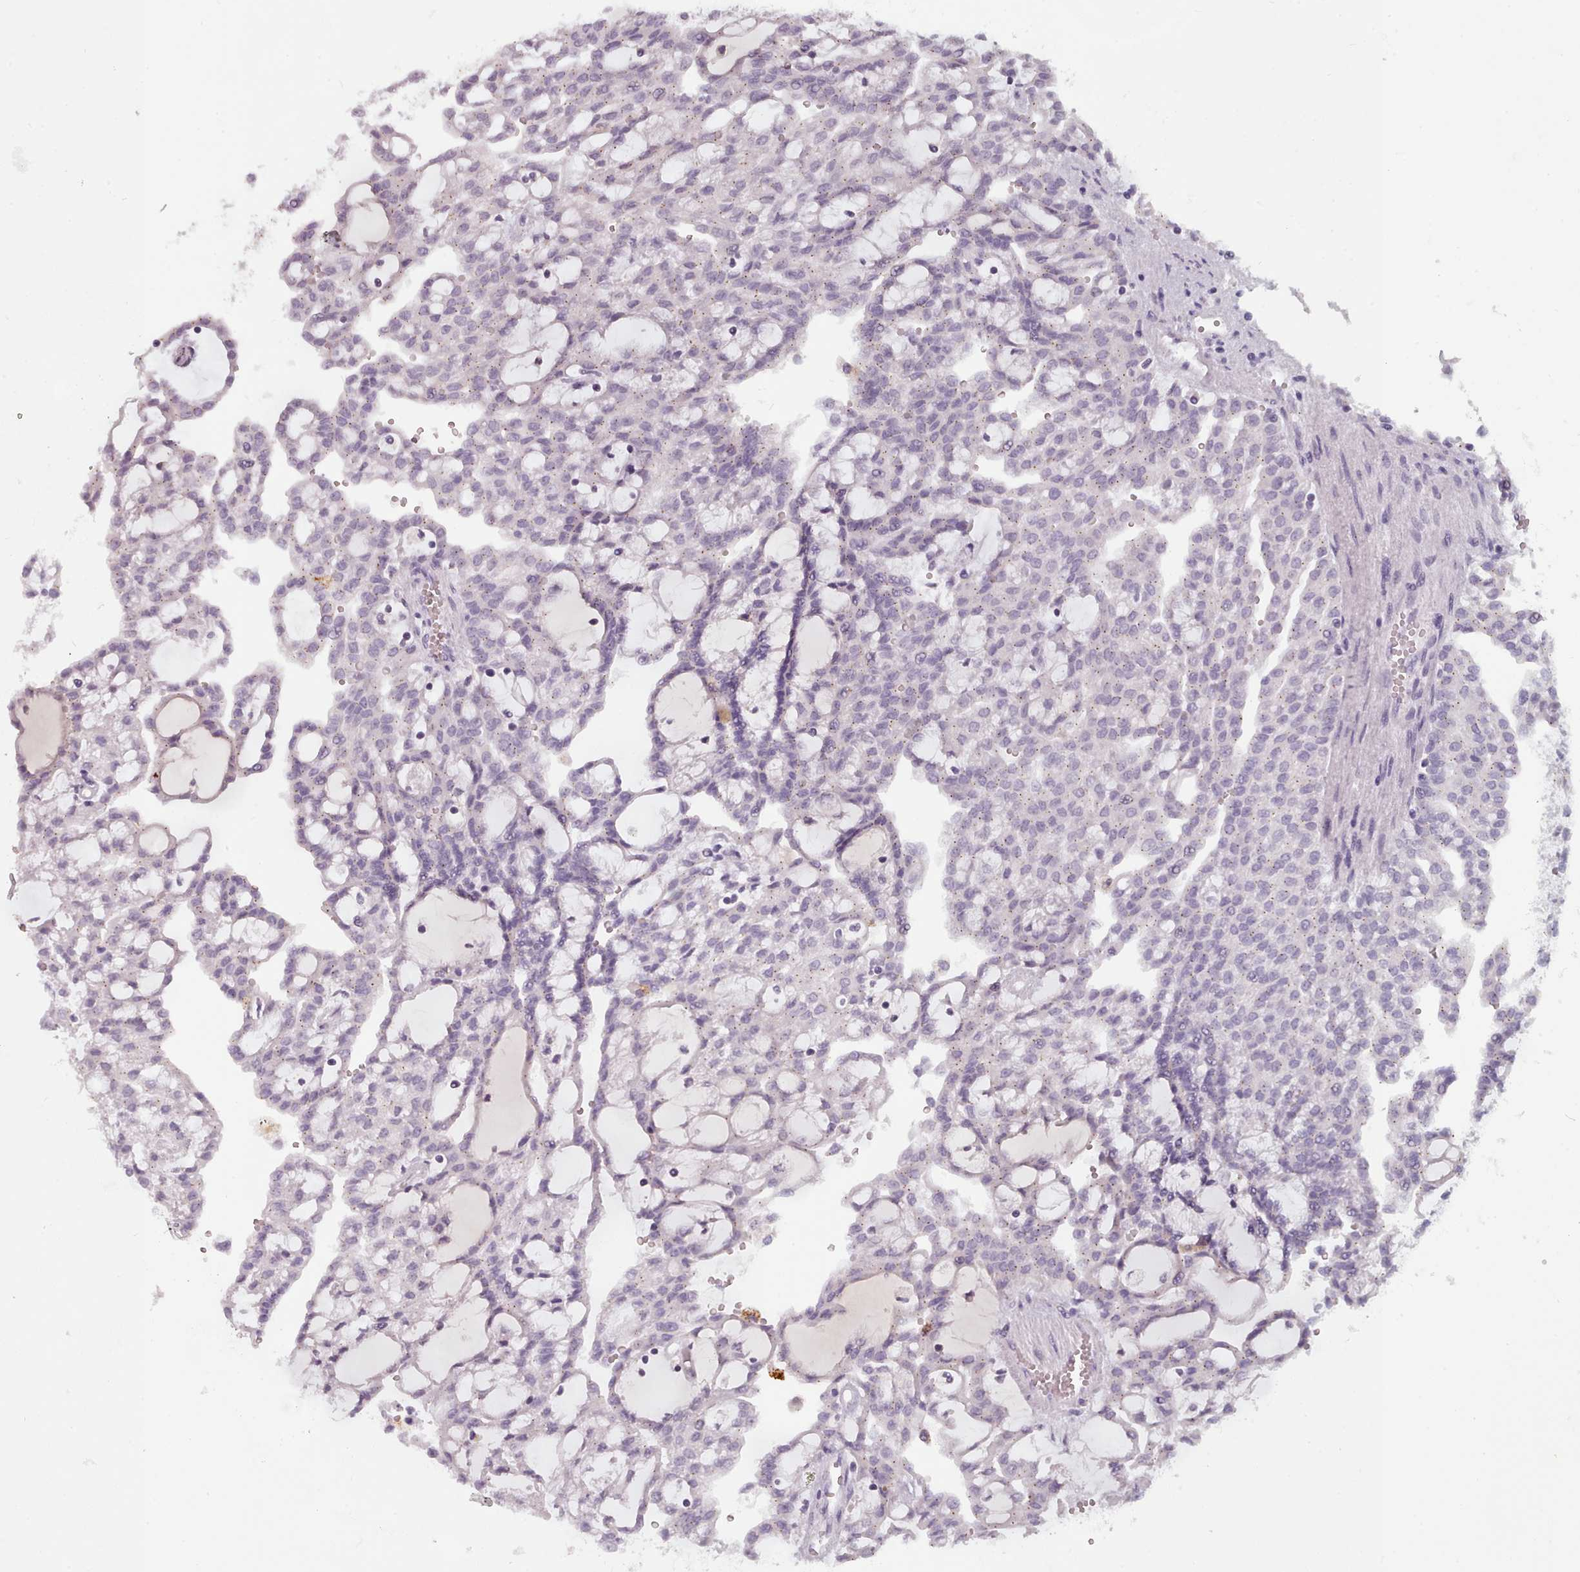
{"staining": {"intensity": "weak", "quantity": "<25%", "location": "cytoplasmic/membranous"}, "tissue": "renal cancer", "cell_type": "Tumor cells", "image_type": "cancer", "snomed": [{"axis": "morphology", "description": "Adenocarcinoma, NOS"}, {"axis": "topography", "description": "Kidney"}], "caption": "Immunohistochemistry micrograph of renal cancer stained for a protein (brown), which shows no expression in tumor cells. (Stains: DAB (3,3'-diaminobenzidine) IHC with hematoxylin counter stain, Microscopy: brightfield microscopy at high magnification).", "gene": "PBX4", "patient": {"sex": "male", "age": 63}}